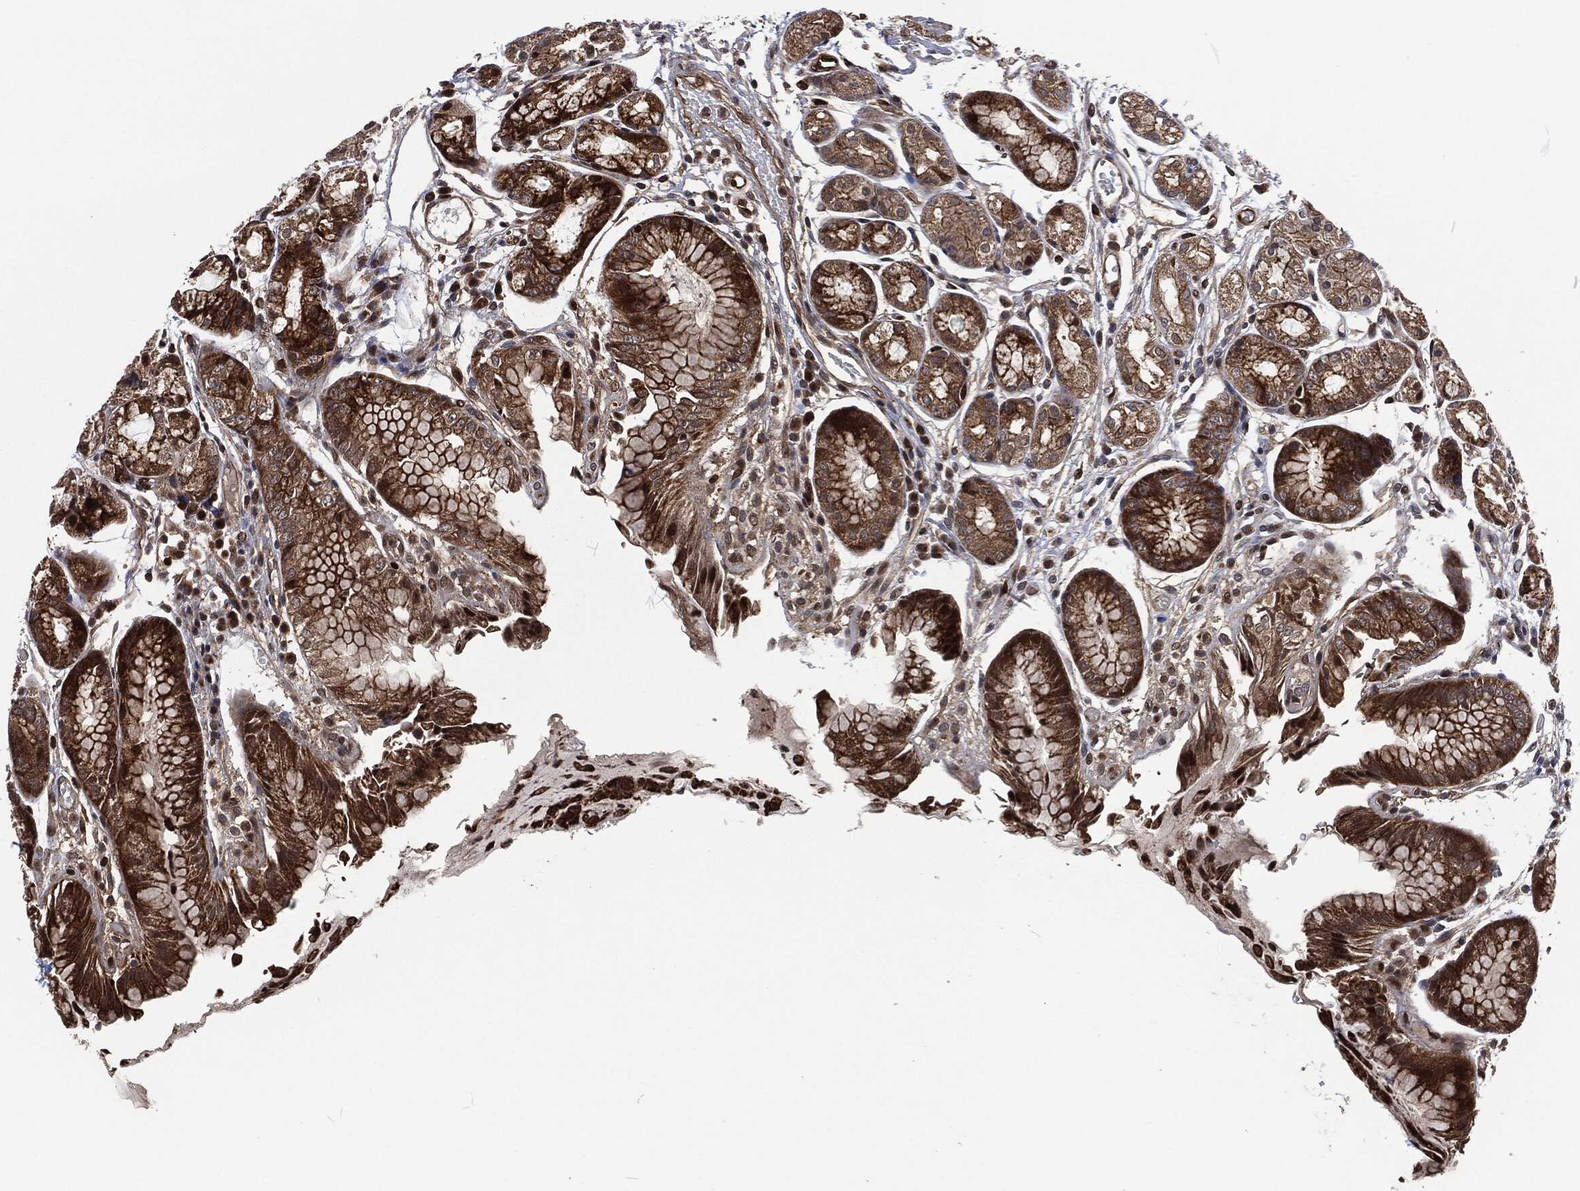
{"staining": {"intensity": "moderate", "quantity": ">75%", "location": "cytoplasmic/membranous"}, "tissue": "stomach", "cell_type": "Glandular cells", "image_type": "normal", "snomed": [{"axis": "morphology", "description": "Normal tissue, NOS"}, {"axis": "topography", "description": "Stomach, upper"}], "caption": "Immunohistochemical staining of normal human stomach reveals moderate cytoplasmic/membranous protein positivity in approximately >75% of glandular cells.", "gene": "CMPK2", "patient": {"sex": "male", "age": 72}}